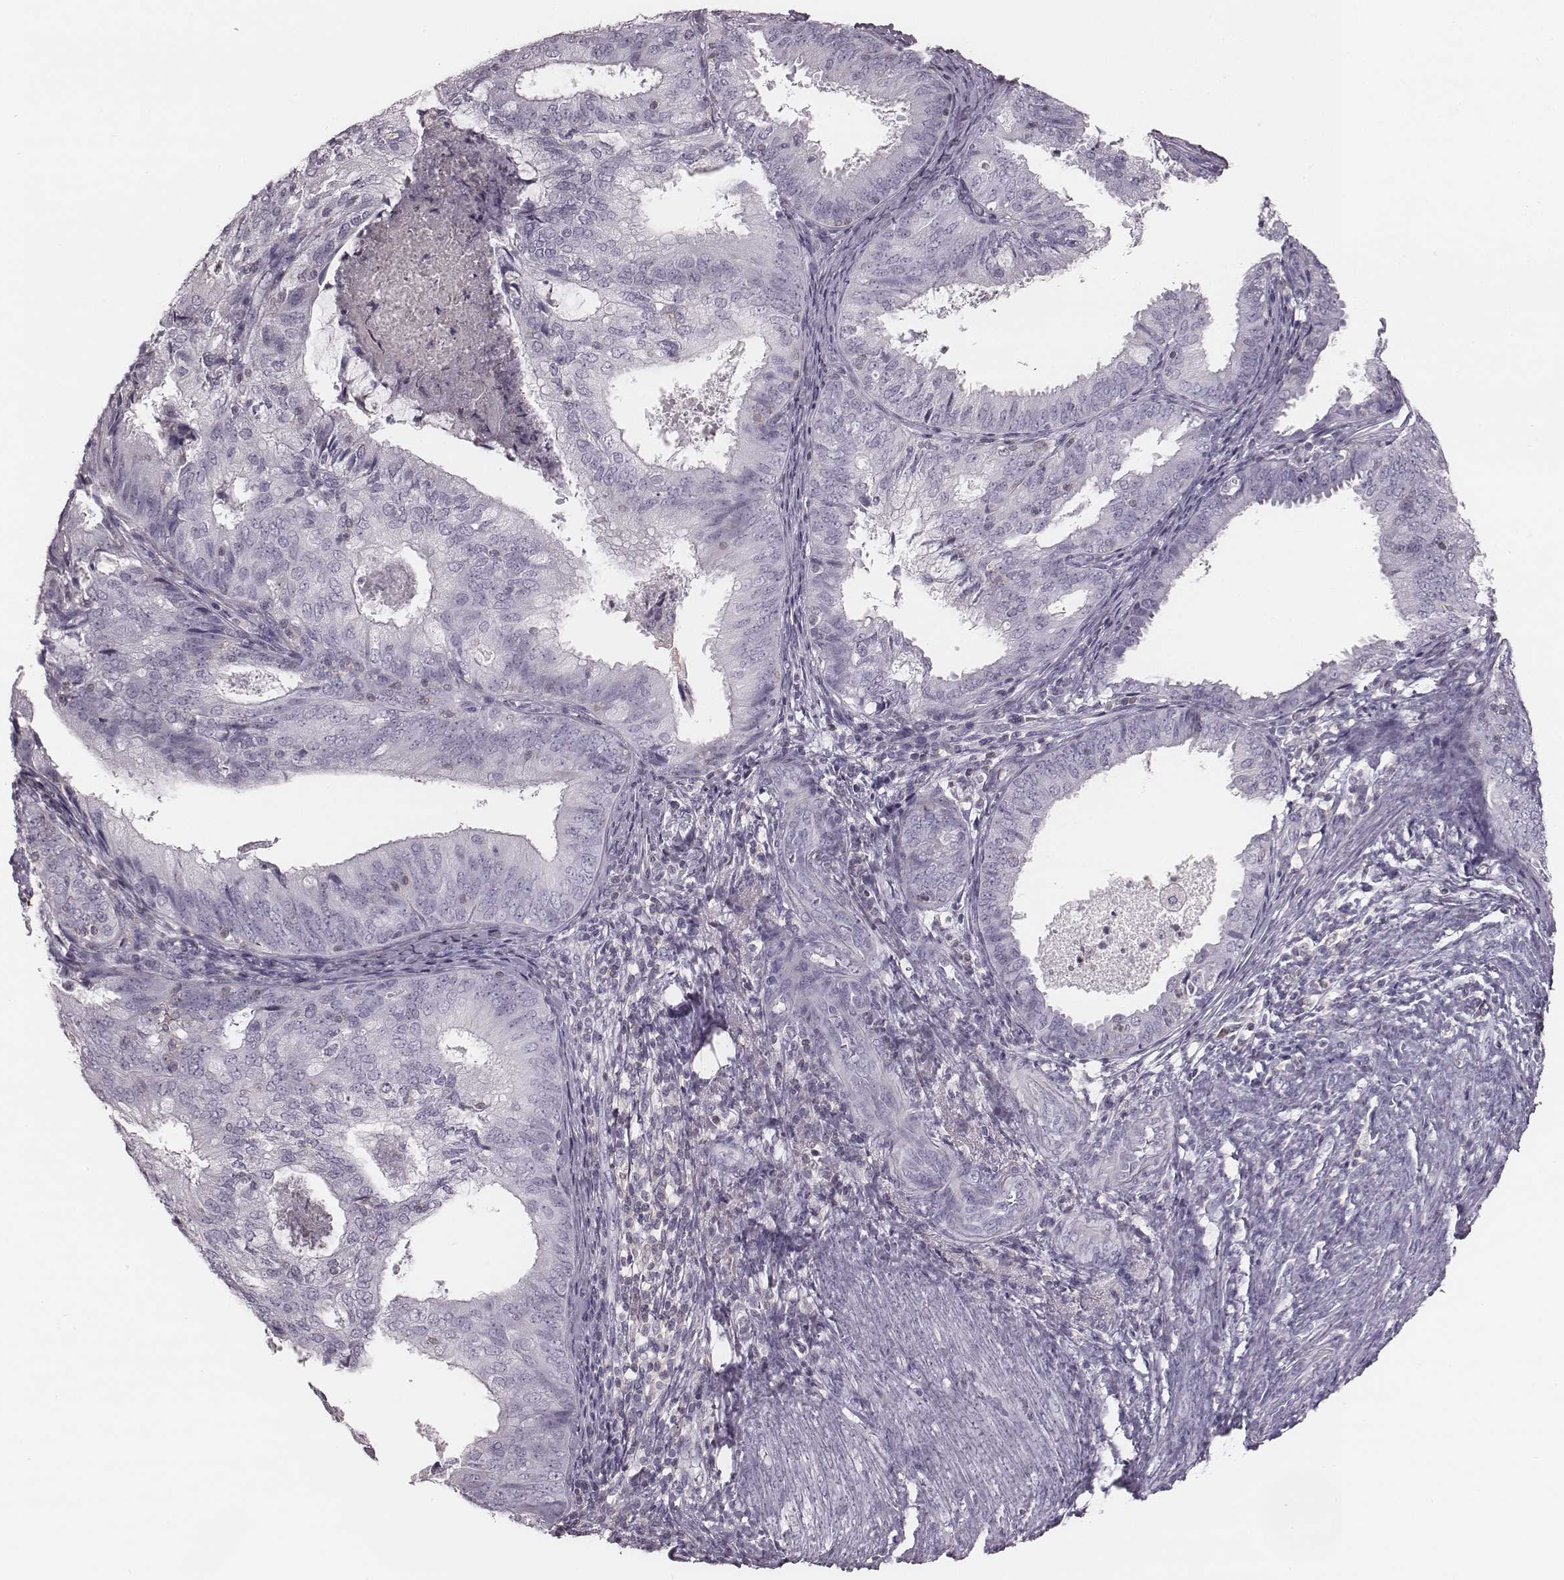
{"staining": {"intensity": "negative", "quantity": "none", "location": "none"}, "tissue": "endometrial cancer", "cell_type": "Tumor cells", "image_type": "cancer", "snomed": [{"axis": "morphology", "description": "Adenocarcinoma, NOS"}, {"axis": "topography", "description": "Endometrium"}], "caption": "There is no significant staining in tumor cells of endometrial cancer (adenocarcinoma). The staining was performed using DAB (3,3'-diaminobenzidine) to visualize the protein expression in brown, while the nuclei were stained in blue with hematoxylin (Magnification: 20x).", "gene": "ZNF365", "patient": {"sex": "female", "age": 57}}